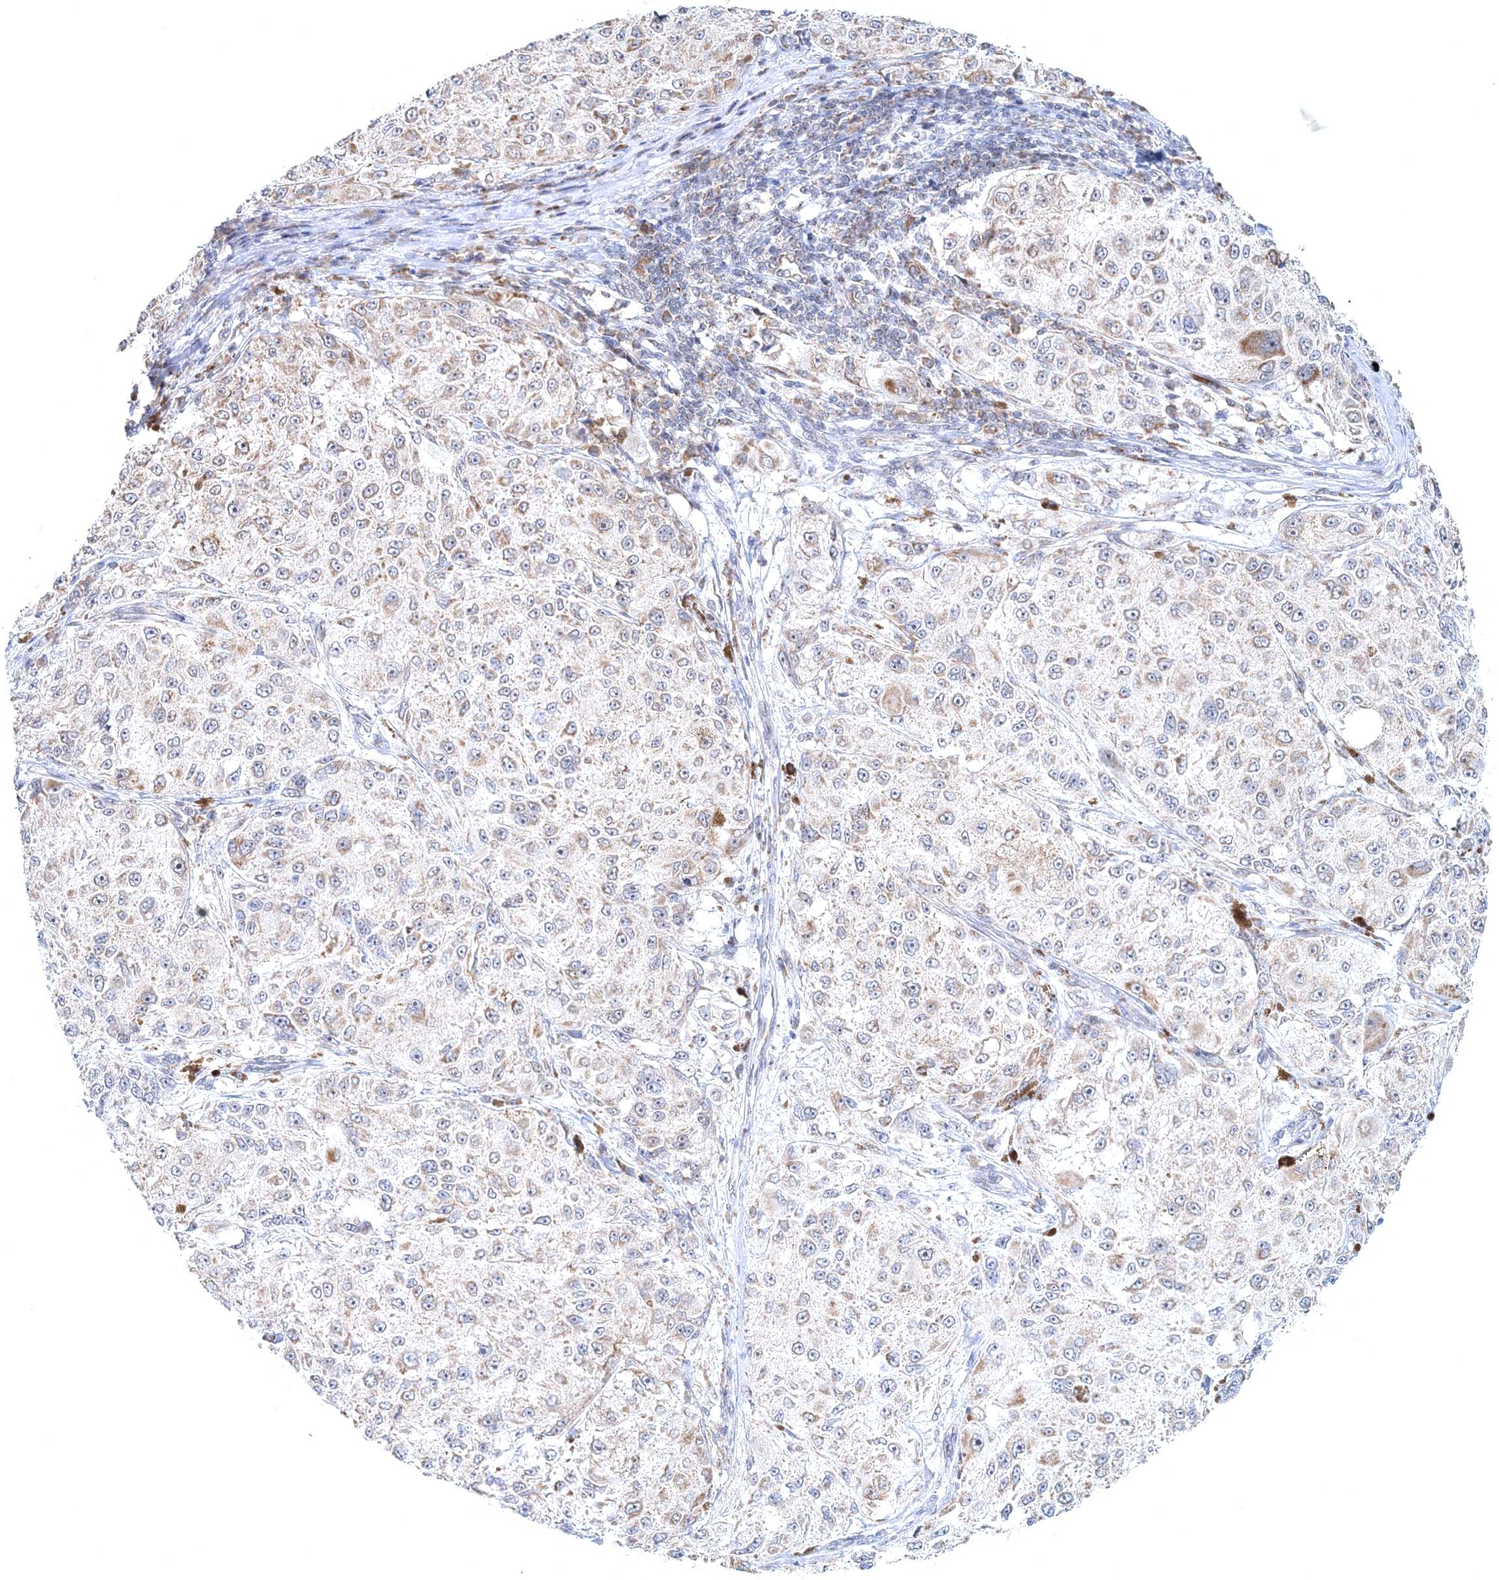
{"staining": {"intensity": "negative", "quantity": "none", "location": "none"}, "tissue": "melanoma", "cell_type": "Tumor cells", "image_type": "cancer", "snomed": [{"axis": "morphology", "description": "Necrosis, NOS"}, {"axis": "morphology", "description": "Malignant melanoma, NOS"}, {"axis": "topography", "description": "Skin"}], "caption": "An IHC photomicrograph of malignant melanoma is shown. There is no staining in tumor cells of malignant melanoma.", "gene": "RNF150", "patient": {"sex": "female", "age": 87}}